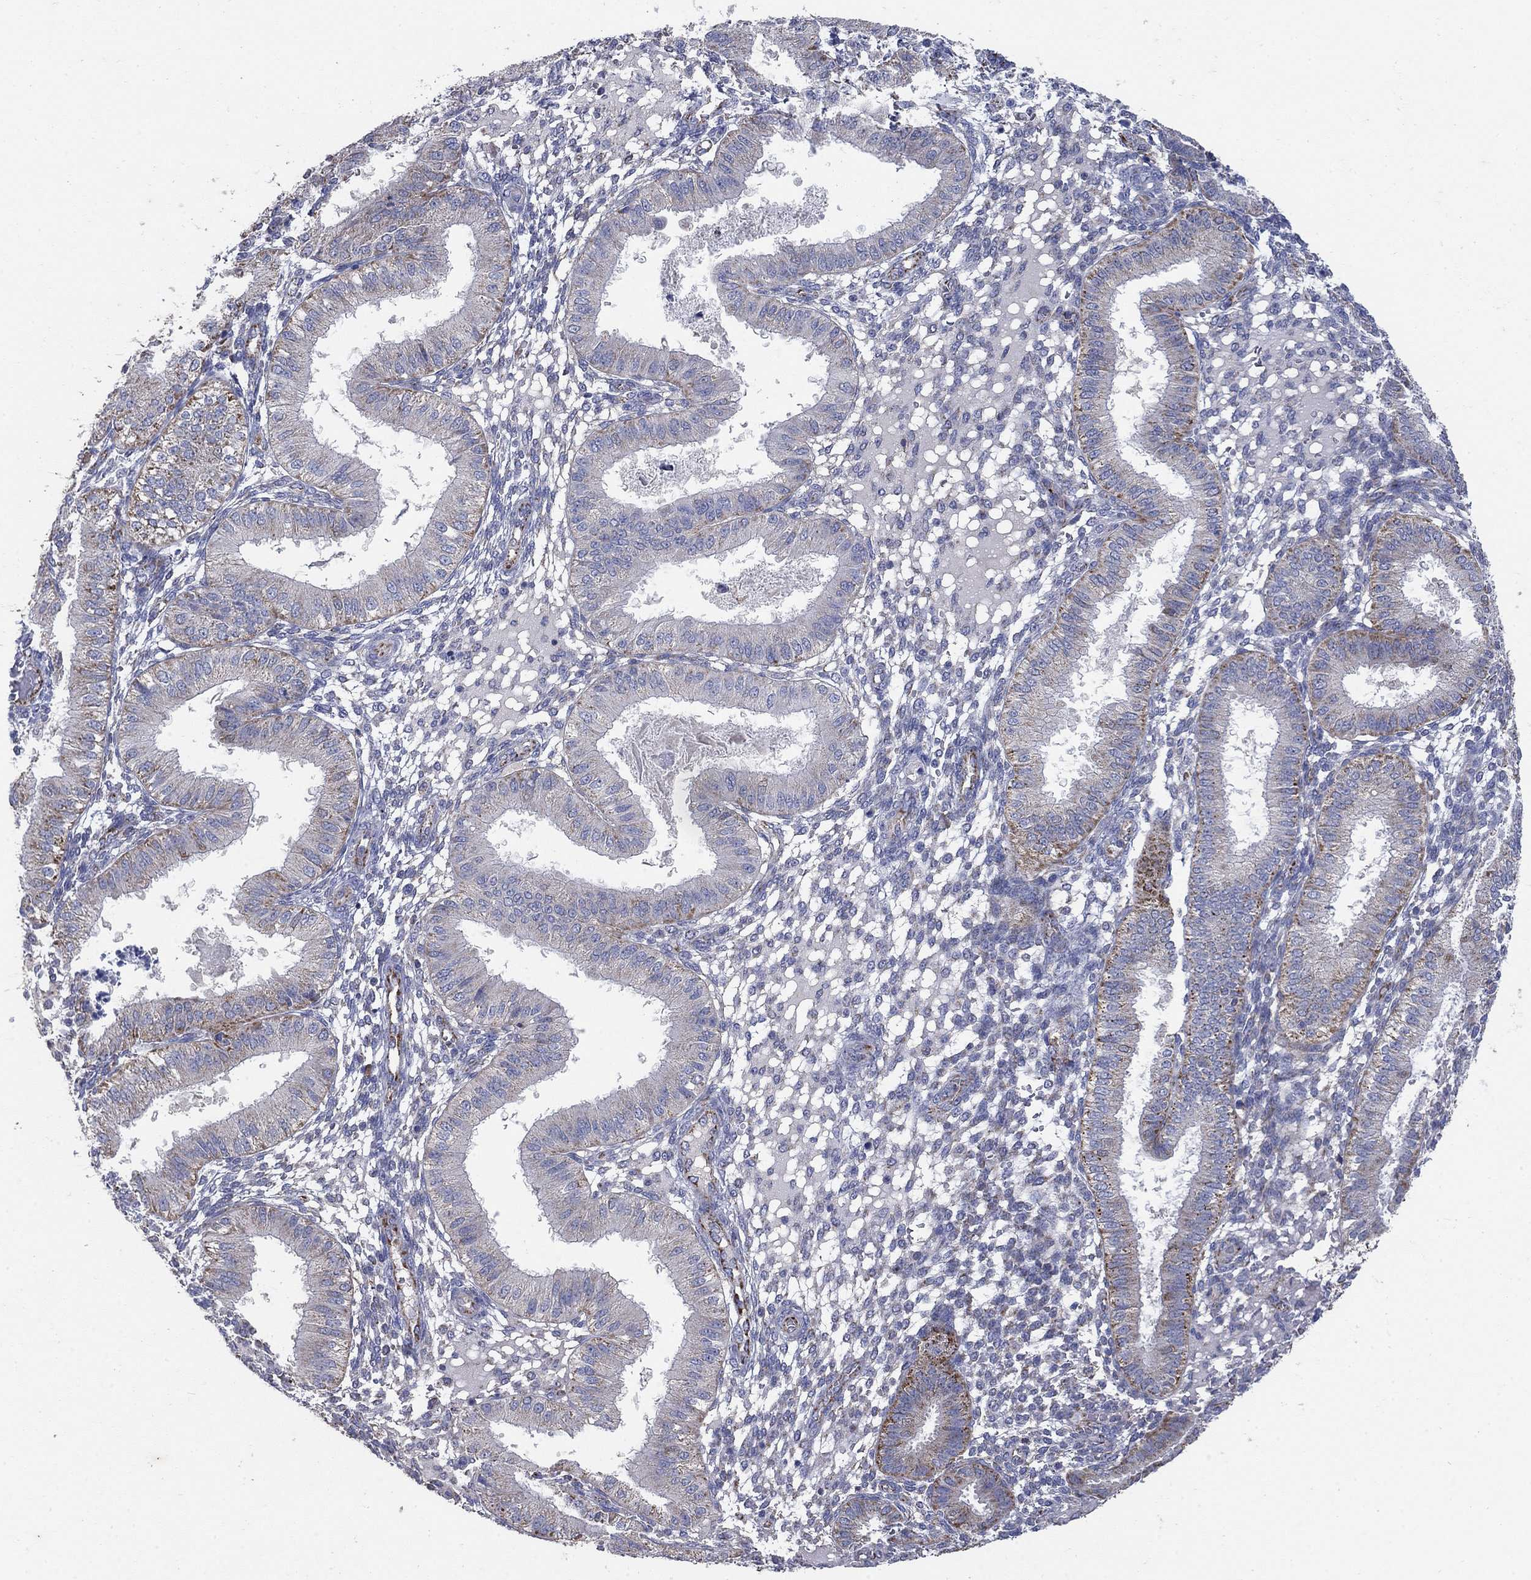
{"staining": {"intensity": "negative", "quantity": "none", "location": "none"}, "tissue": "endometrium", "cell_type": "Cells in endometrial stroma", "image_type": "normal", "snomed": [{"axis": "morphology", "description": "Normal tissue, NOS"}, {"axis": "topography", "description": "Endometrium"}], "caption": "There is no significant expression in cells in endometrial stroma of endometrium. The staining was performed using DAB to visualize the protein expression in brown, while the nuclei were stained in blue with hematoxylin (Magnification: 20x).", "gene": "PNPLA2", "patient": {"sex": "female", "age": 43}}